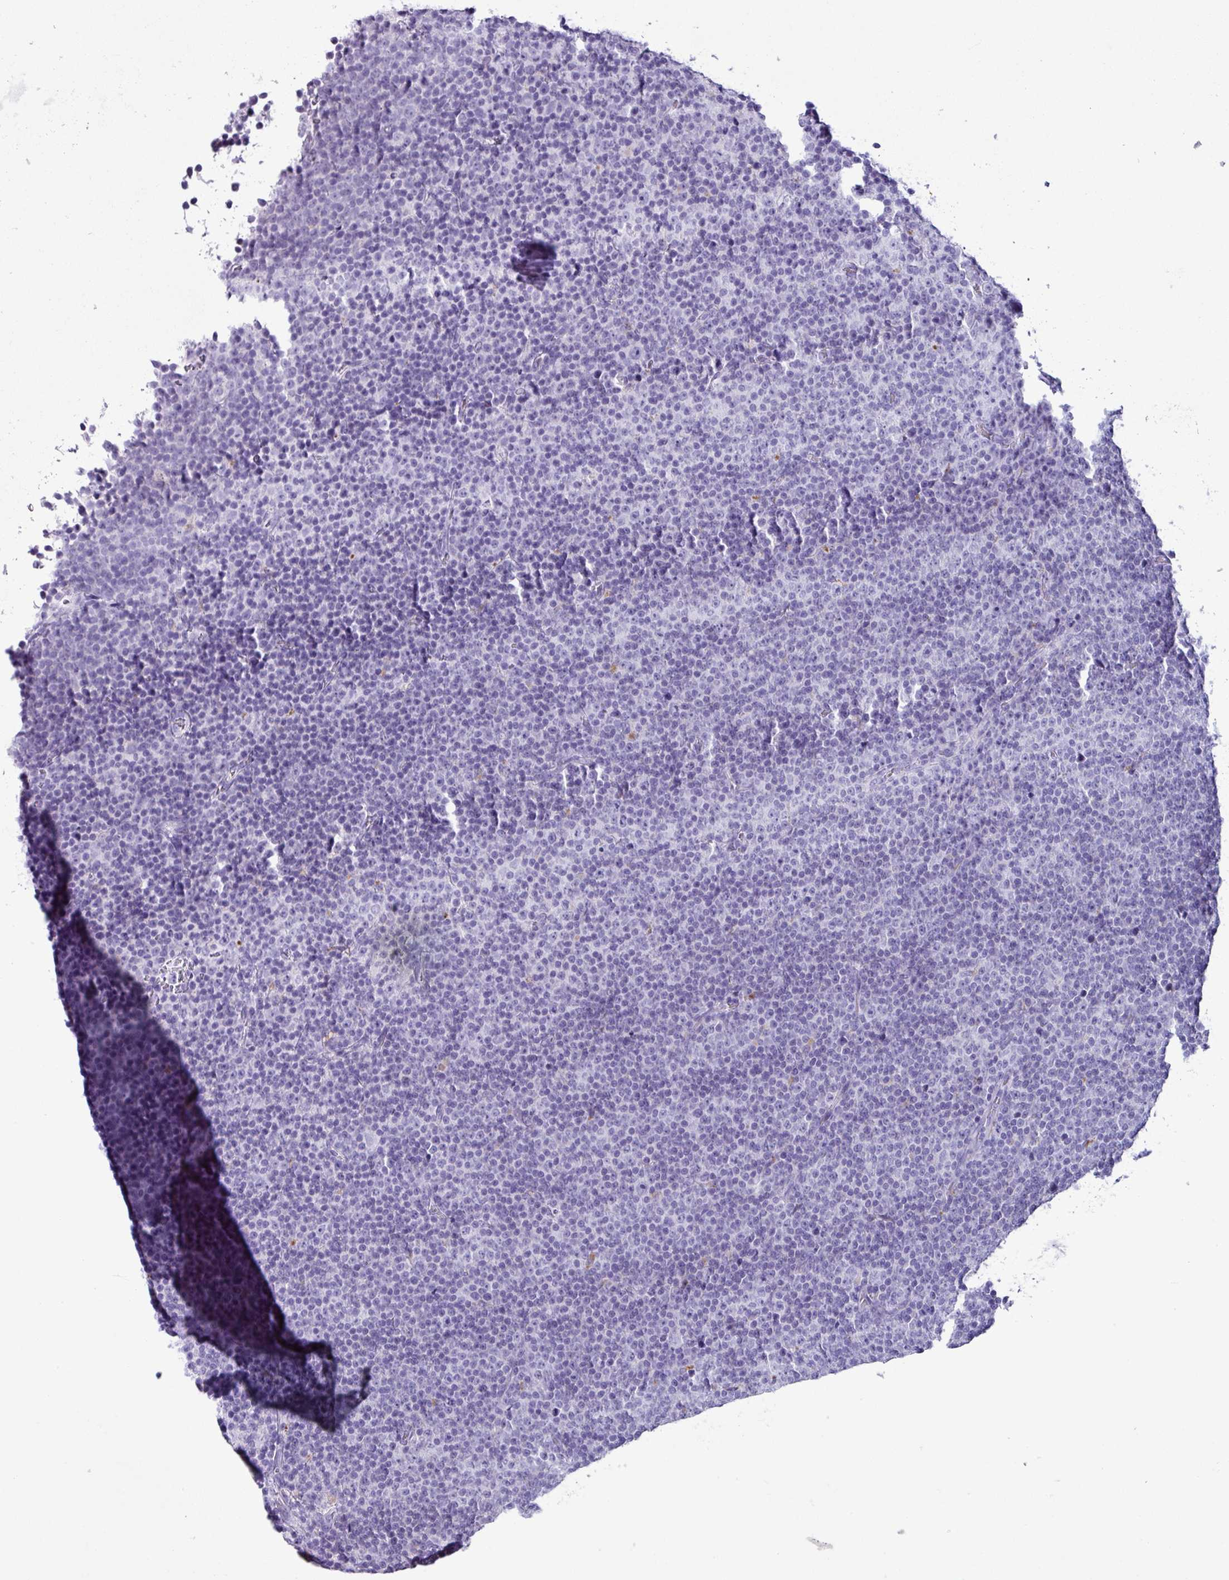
{"staining": {"intensity": "negative", "quantity": "none", "location": "none"}, "tissue": "lymphoma", "cell_type": "Tumor cells", "image_type": "cancer", "snomed": [{"axis": "morphology", "description": "Malignant lymphoma, non-Hodgkin's type, Low grade"}, {"axis": "topography", "description": "Lymph node"}], "caption": "This is an IHC photomicrograph of human lymphoma. There is no staining in tumor cells.", "gene": "AGO3", "patient": {"sex": "female", "age": 67}}